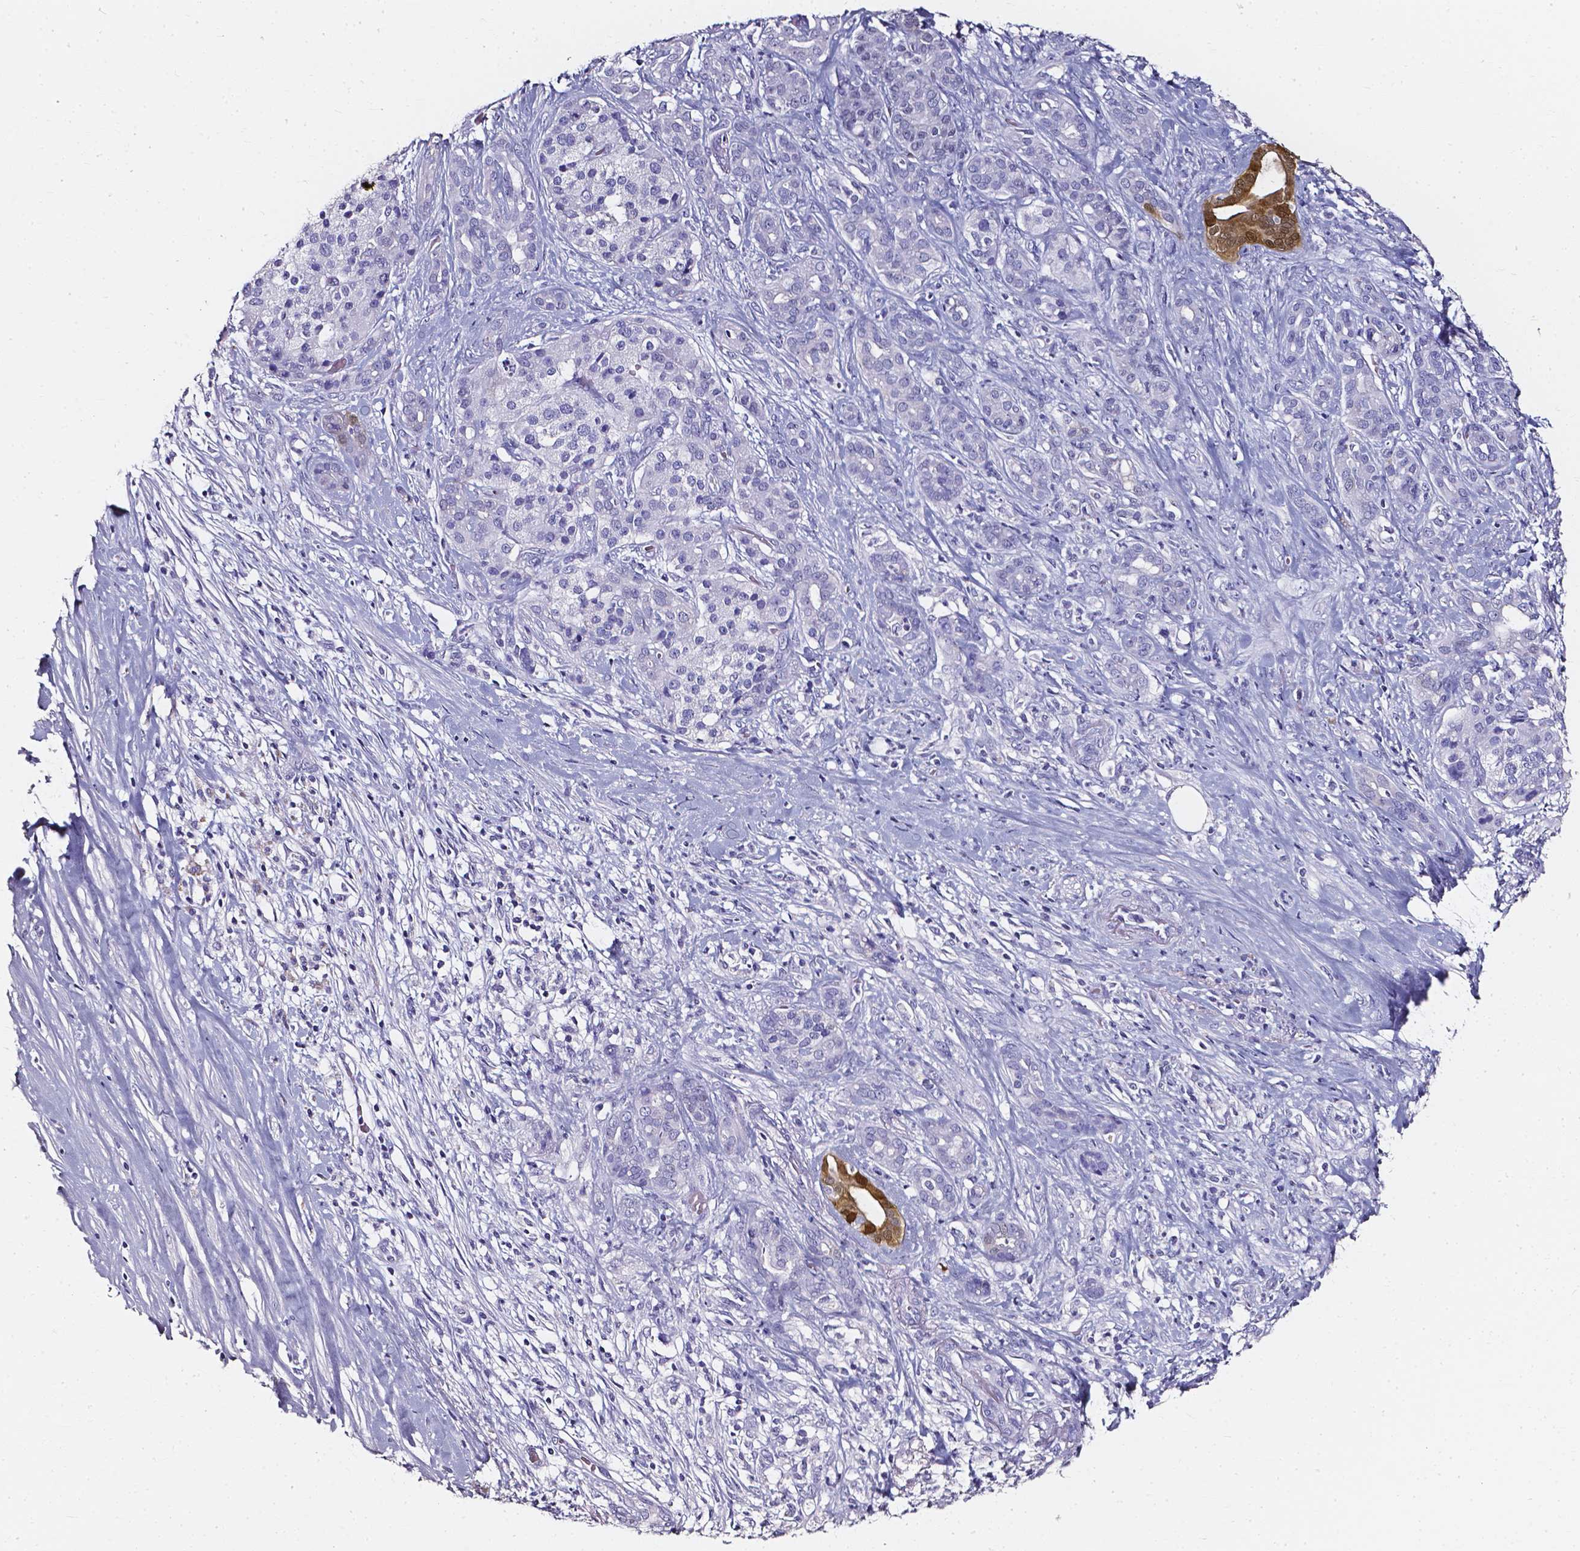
{"staining": {"intensity": "moderate", "quantity": "<25%", "location": "cytoplasmic/membranous,nuclear"}, "tissue": "pancreatic cancer", "cell_type": "Tumor cells", "image_type": "cancer", "snomed": [{"axis": "morphology", "description": "Normal tissue, NOS"}, {"axis": "morphology", "description": "Inflammation, NOS"}, {"axis": "morphology", "description": "Adenocarcinoma, NOS"}, {"axis": "topography", "description": "Pancreas"}], "caption": "Pancreatic adenocarcinoma stained with a brown dye displays moderate cytoplasmic/membranous and nuclear positive staining in about <25% of tumor cells.", "gene": "AKR1B10", "patient": {"sex": "male", "age": 57}}